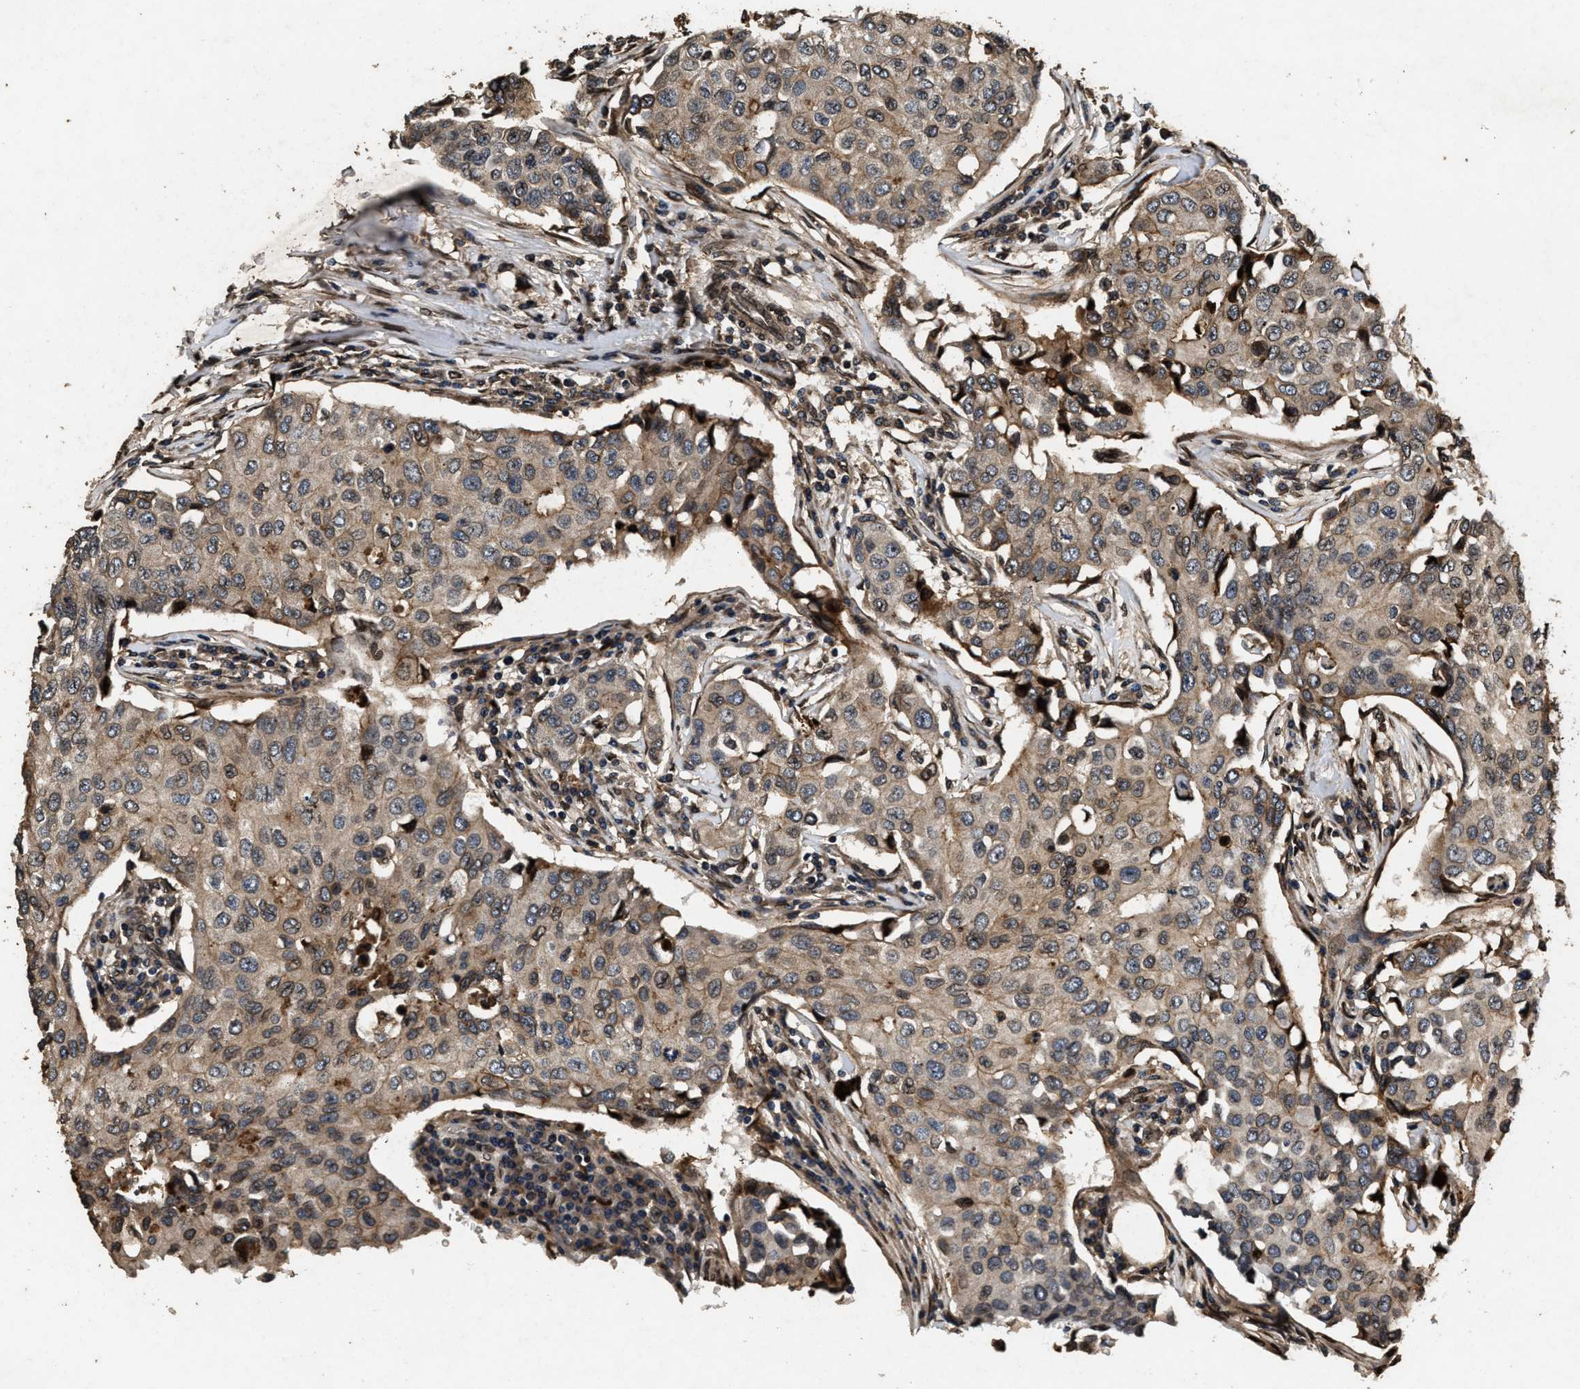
{"staining": {"intensity": "moderate", "quantity": ">75%", "location": "cytoplasmic/membranous"}, "tissue": "breast cancer", "cell_type": "Tumor cells", "image_type": "cancer", "snomed": [{"axis": "morphology", "description": "Duct carcinoma"}, {"axis": "topography", "description": "Breast"}], "caption": "IHC (DAB) staining of human breast infiltrating ductal carcinoma demonstrates moderate cytoplasmic/membranous protein expression in about >75% of tumor cells.", "gene": "ACCS", "patient": {"sex": "female", "age": 80}}